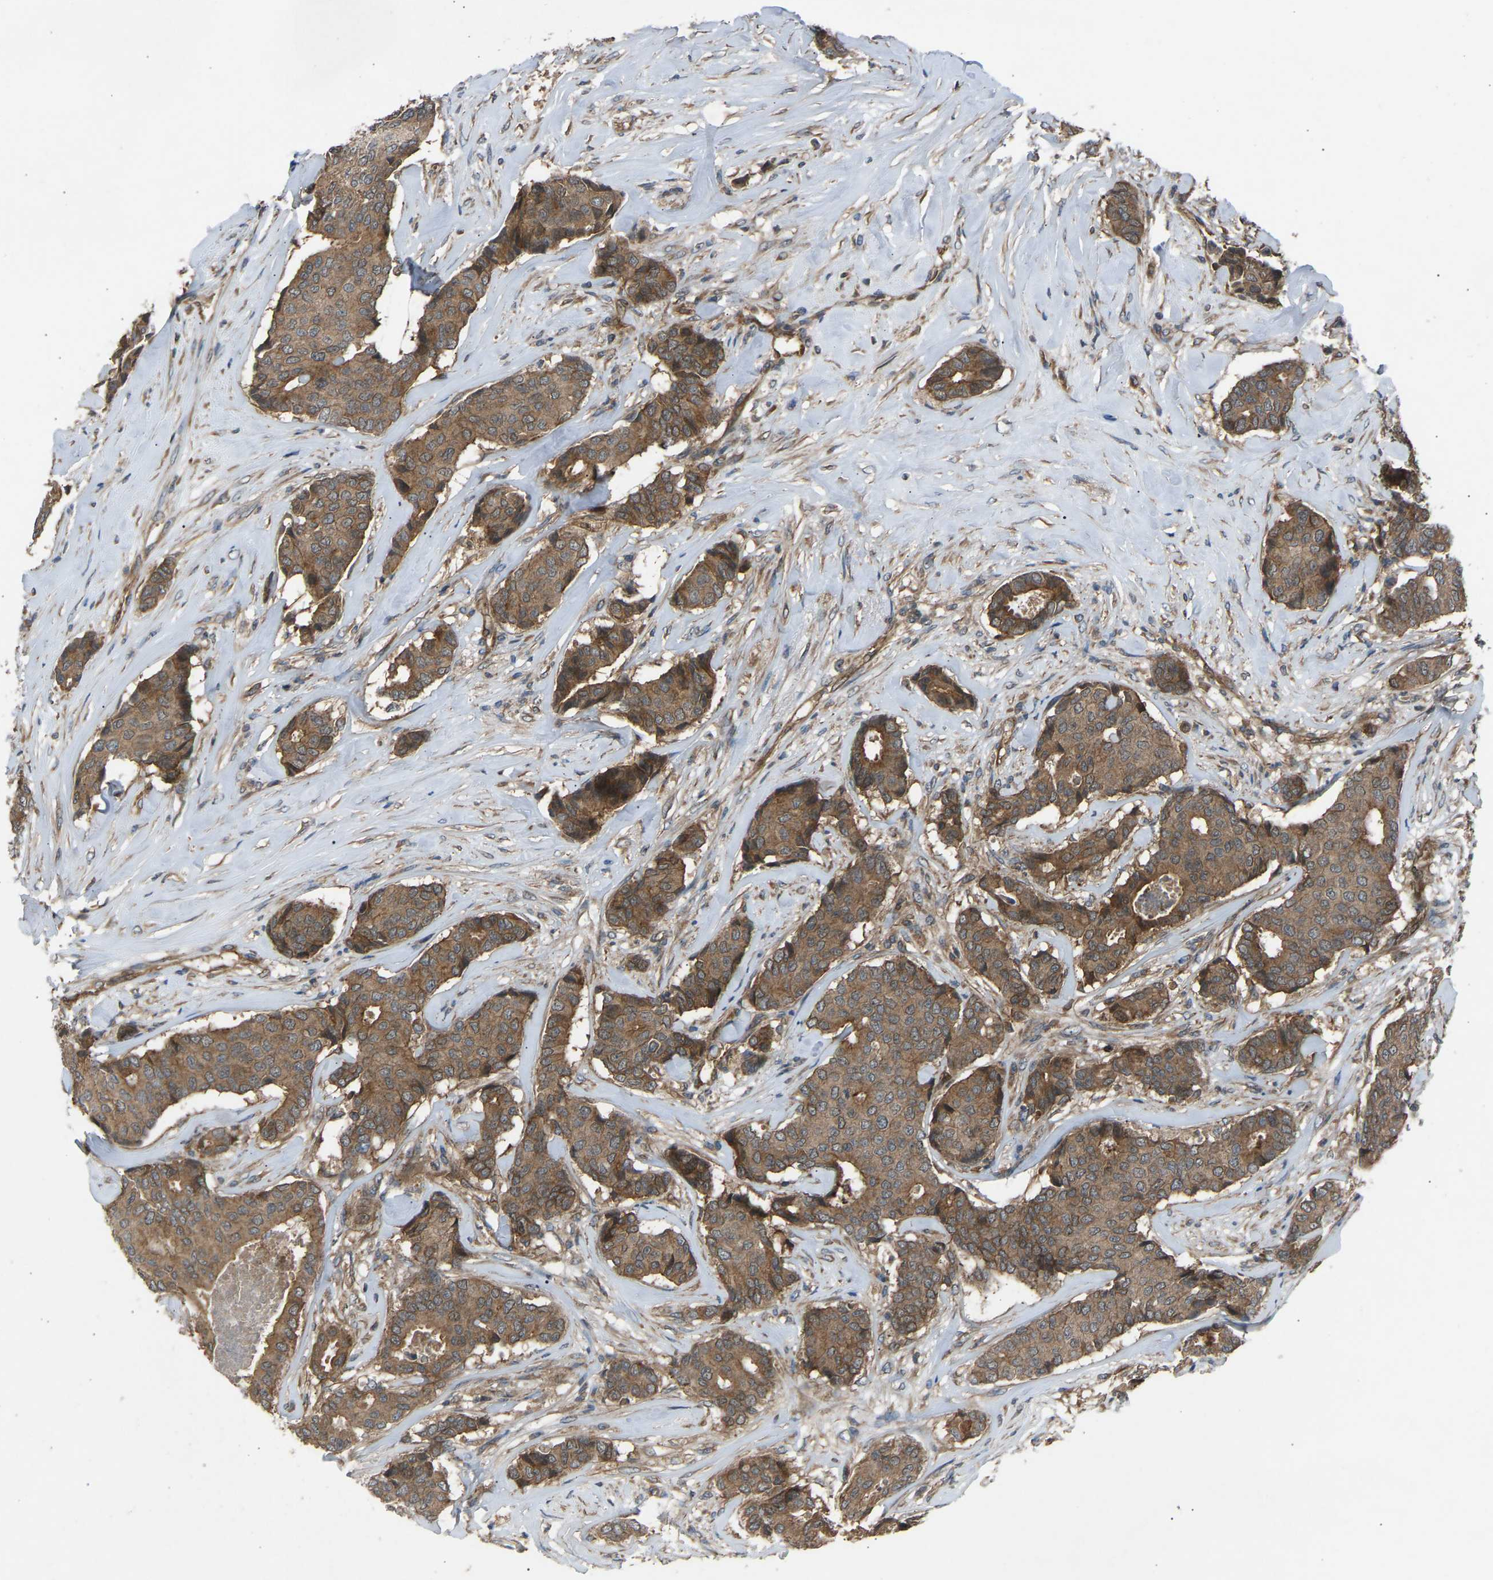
{"staining": {"intensity": "moderate", "quantity": ">75%", "location": "cytoplasmic/membranous"}, "tissue": "breast cancer", "cell_type": "Tumor cells", "image_type": "cancer", "snomed": [{"axis": "morphology", "description": "Duct carcinoma"}, {"axis": "topography", "description": "Breast"}], "caption": "Protein expression analysis of breast cancer reveals moderate cytoplasmic/membranous staining in approximately >75% of tumor cells.", "gene": "GAS2L1", "patient": {"sex": "female", "age": 75}}